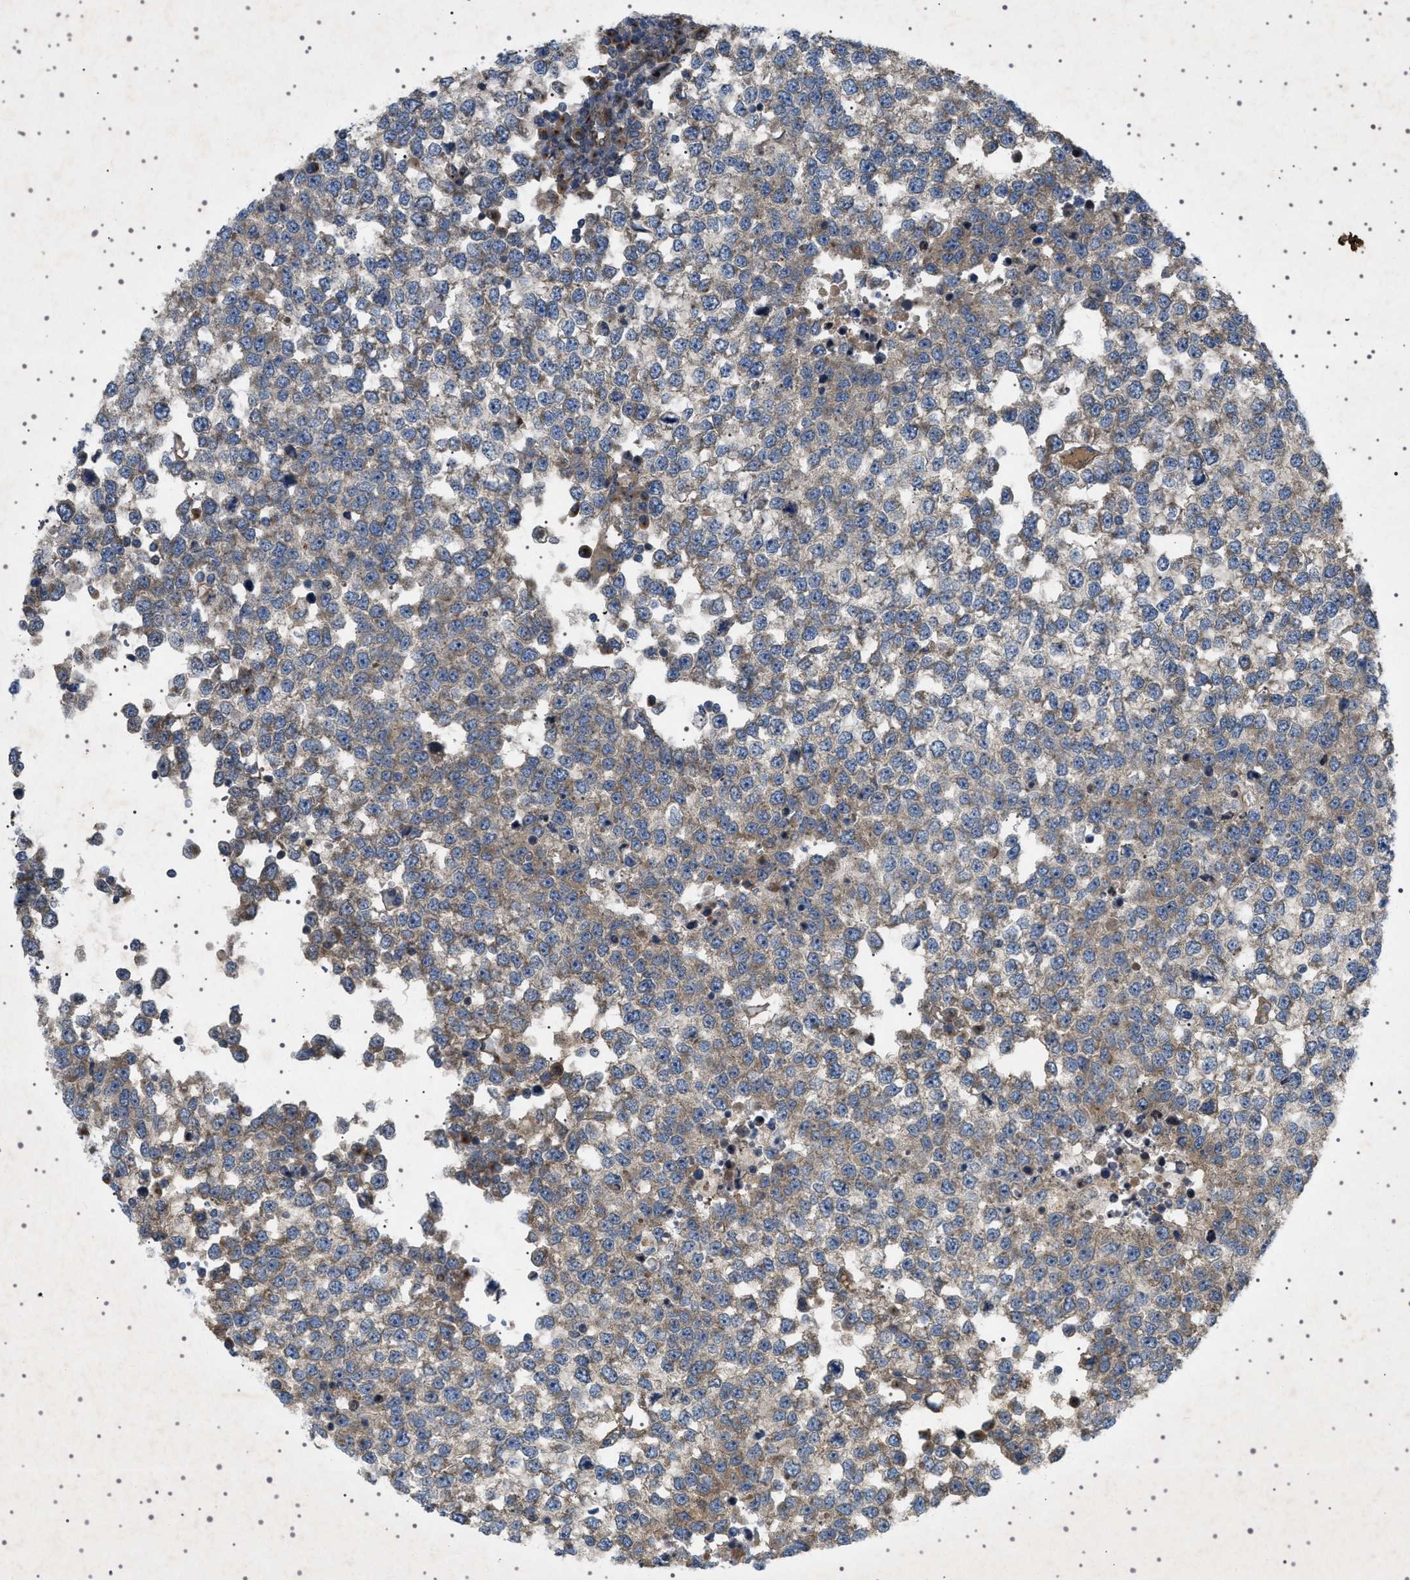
{"staining": {"intensity": "weak", "quantity": ">75%", "location": "cytoplasmic/membranous"}, "tissue": "testis cancer", "cell_type": "Tumor cells", "image_type": "cancer", "snomed": [{"axis": "morphology", "description": "Seminoma, NOS"}, {"axis": "topography", "description": "Testis"}], "caption": "The histopathology image displays immunohistochemical staining of testis cancer (seminoma). There is weak cytoplasmic/membranous staining is seen in approximately >75% of tumor cells.", "gene": "CCDC186", "patient": {"sex": "male", "age": 65}}